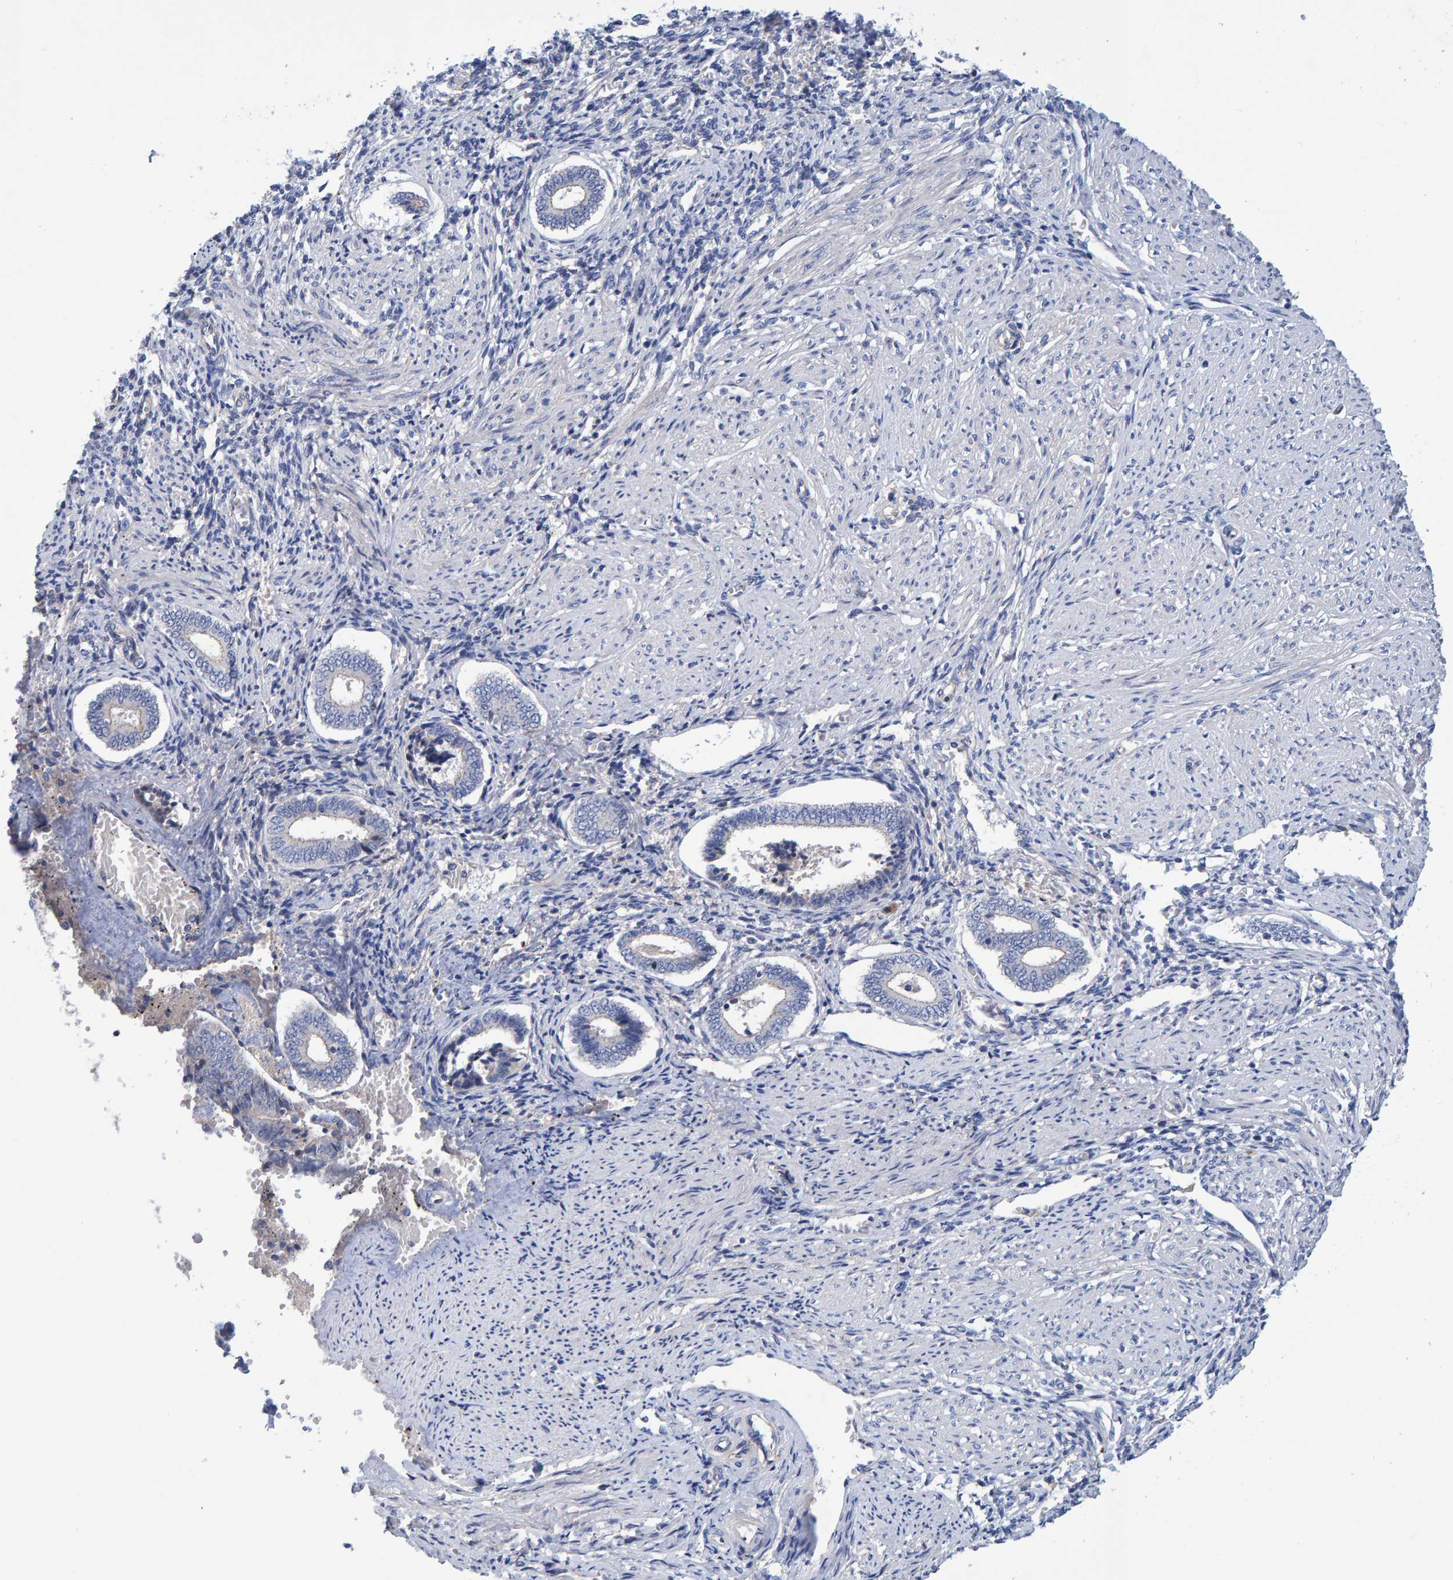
{"staining": {"intensity": "negative", "quantity": "none", "location": "none"}, "tissue": "endometrium", "cell_type": "Cells in endometrial stroma", "image_type": "normal", "snomed": [{"axis": "morphology", "description": "Normal tissue, NOS"}, {"axis": "topography", "description": "Endometrium"}], "caption": "Micrograph shows no protein expression in cells in endometrial stroma of normal endometrium.", "gene": "EFR3A", "patient": {"sex": "female", "age": 42}}